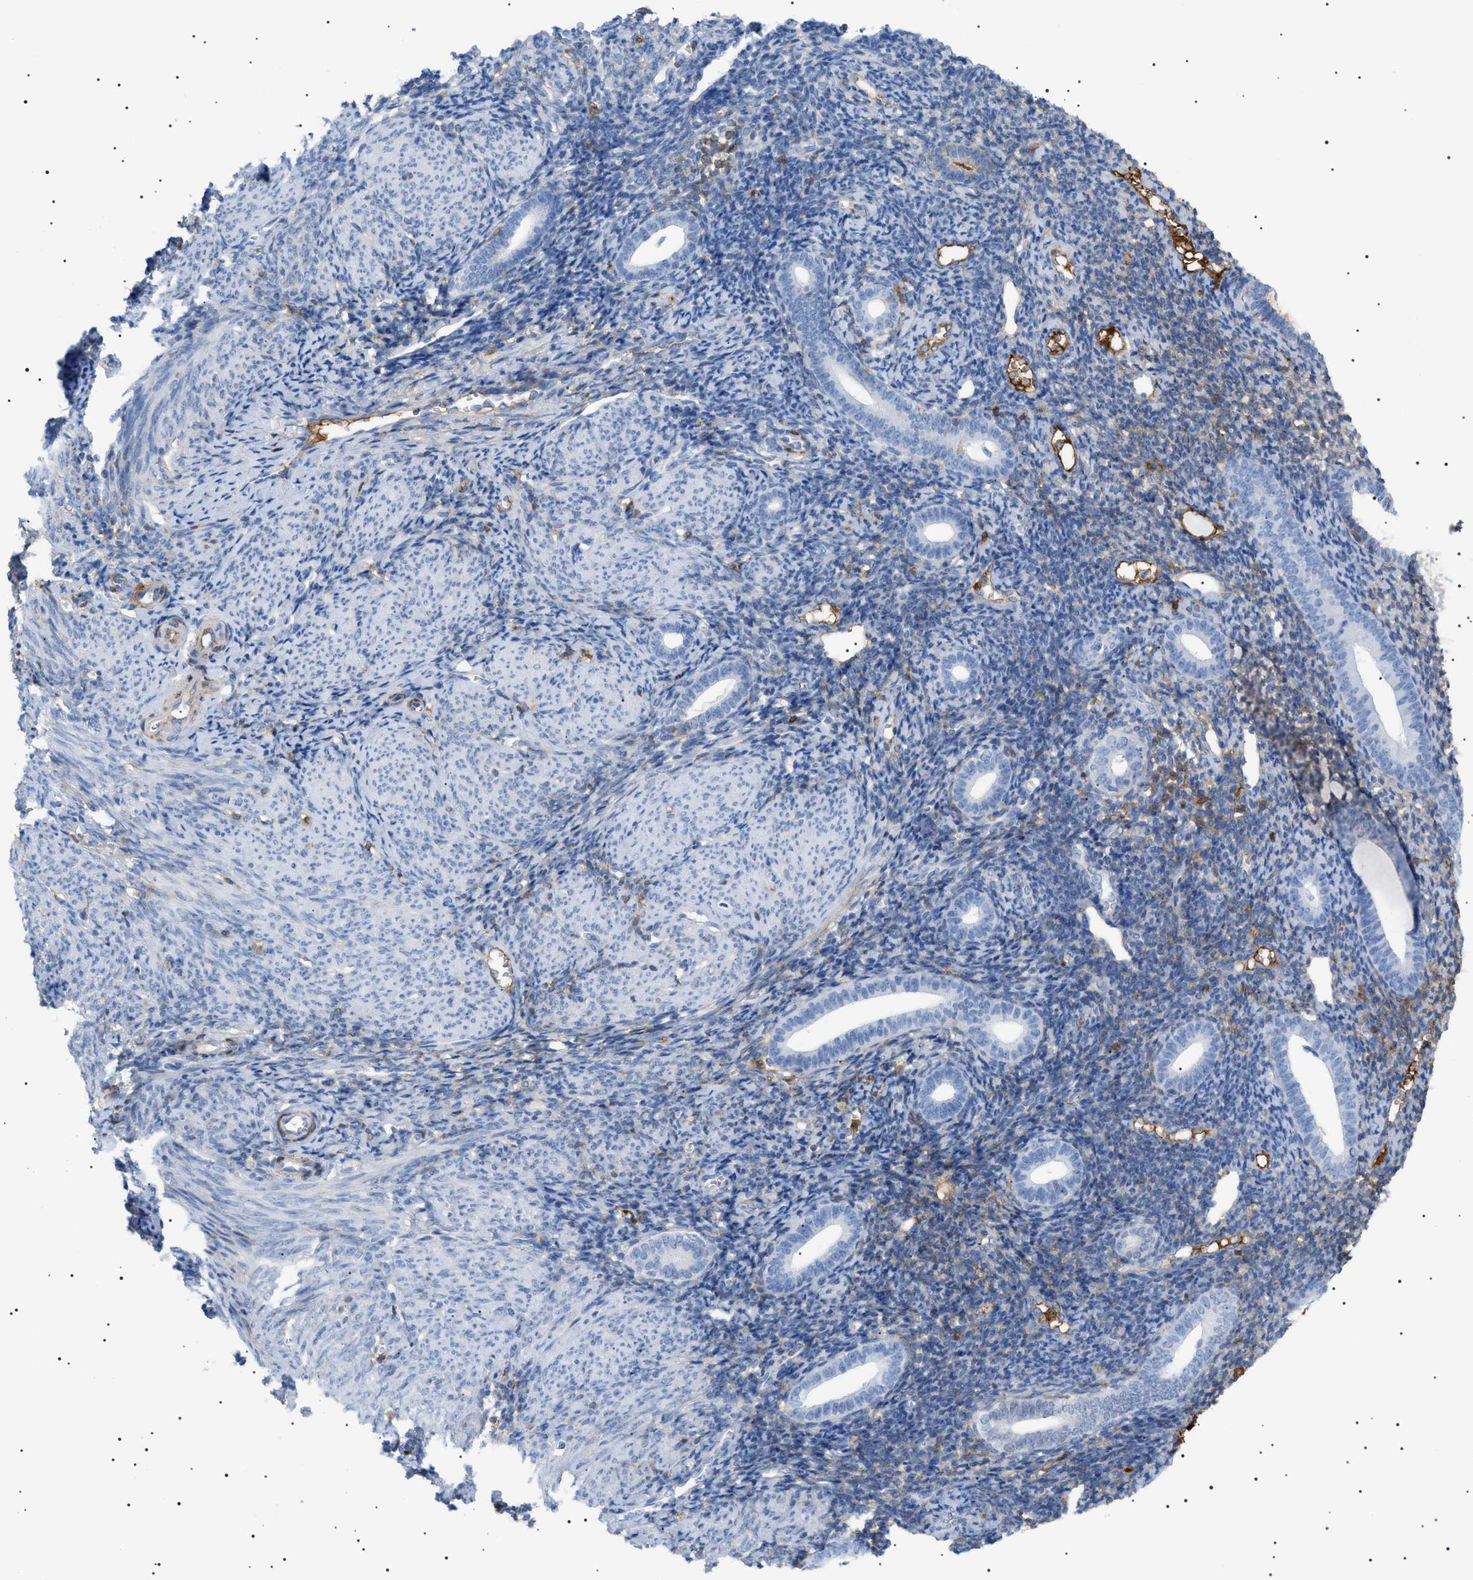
{"staining": {"intensity": "weak", "quantity": "<25%", "location": "cytoplasmic/membranous"}, "tissue": "endometrium", "cell_type": "Cells in endometrial stroma", "image_type": "normal", "snomed": [{"axis": "morphology", "description": "Normal tissue, NOS"}, {"axis": "topography", "description": "Endometrium"}], "caption": "This image is of benign endometrium stained with immunohistochemistry (IHC) to label a protein in brown with the nuclei are counter-stained blue. There is no positivity in cells in endometrial stroma. (DAB (3,3'-diaminobenzidine) IHC with hematoxylin counter stain).", "gene": "LPA", "patient": {"sex": "female", "age": 50}}